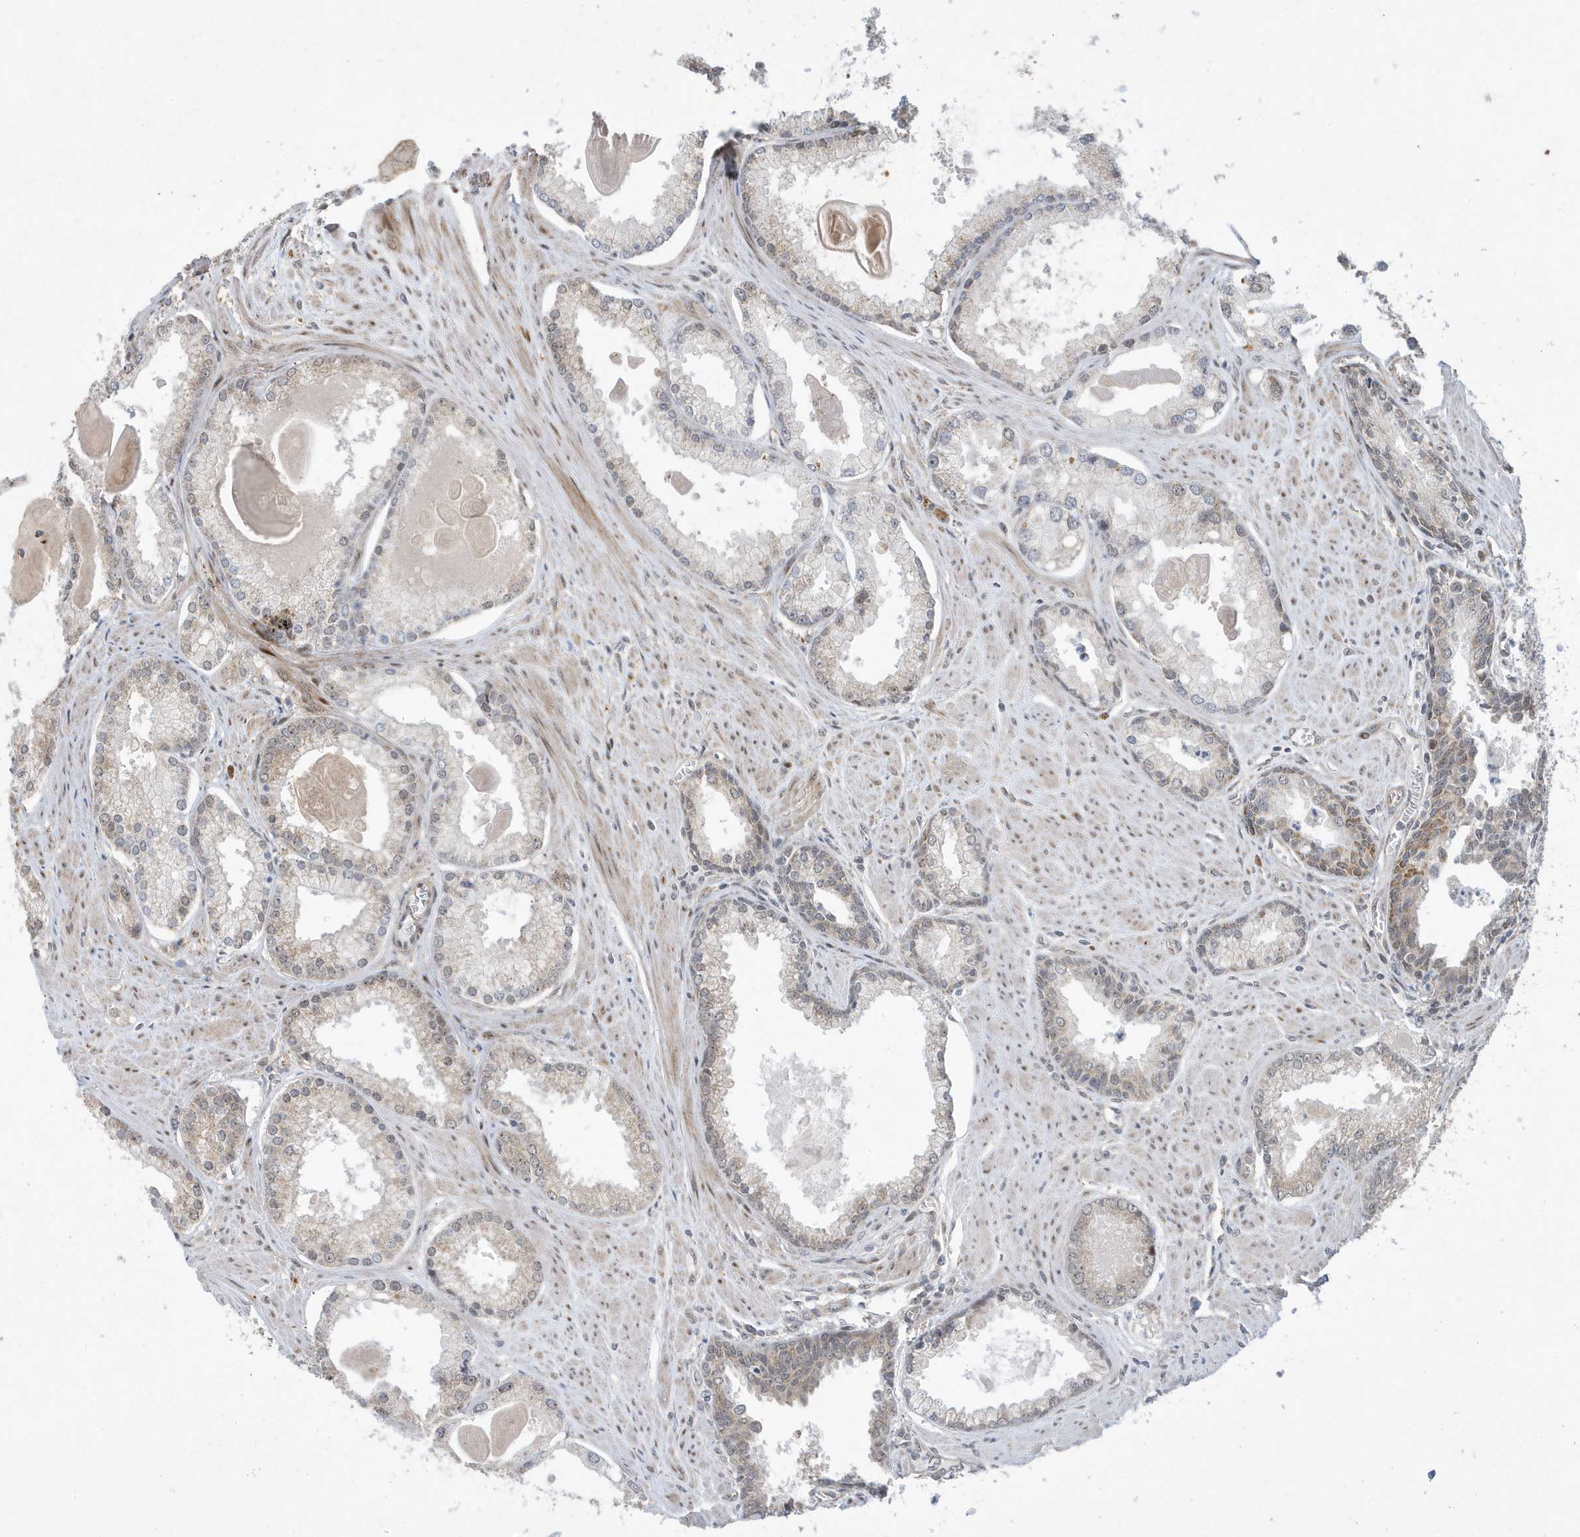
{"staining": {"intensity": "weak", "quantity": "<25%", "location": "cytoplasmic/membranous"}, "tissue": "prostate cancer", "cell_type": "Tumor cells", "image_type": "cancer", "snomed": [{"axis": "morphology", "description": "Adenocarcinoma, Low grade"}, {"axis": "topography", "description": "Prostate"}], "caption": "This is a image of IHC staining of prostate adenocarcinoma (low-grade), which shows no expression in tumor cells.", "gene": "FAM9B", "patient": {"sex": "male", "age": 54}}